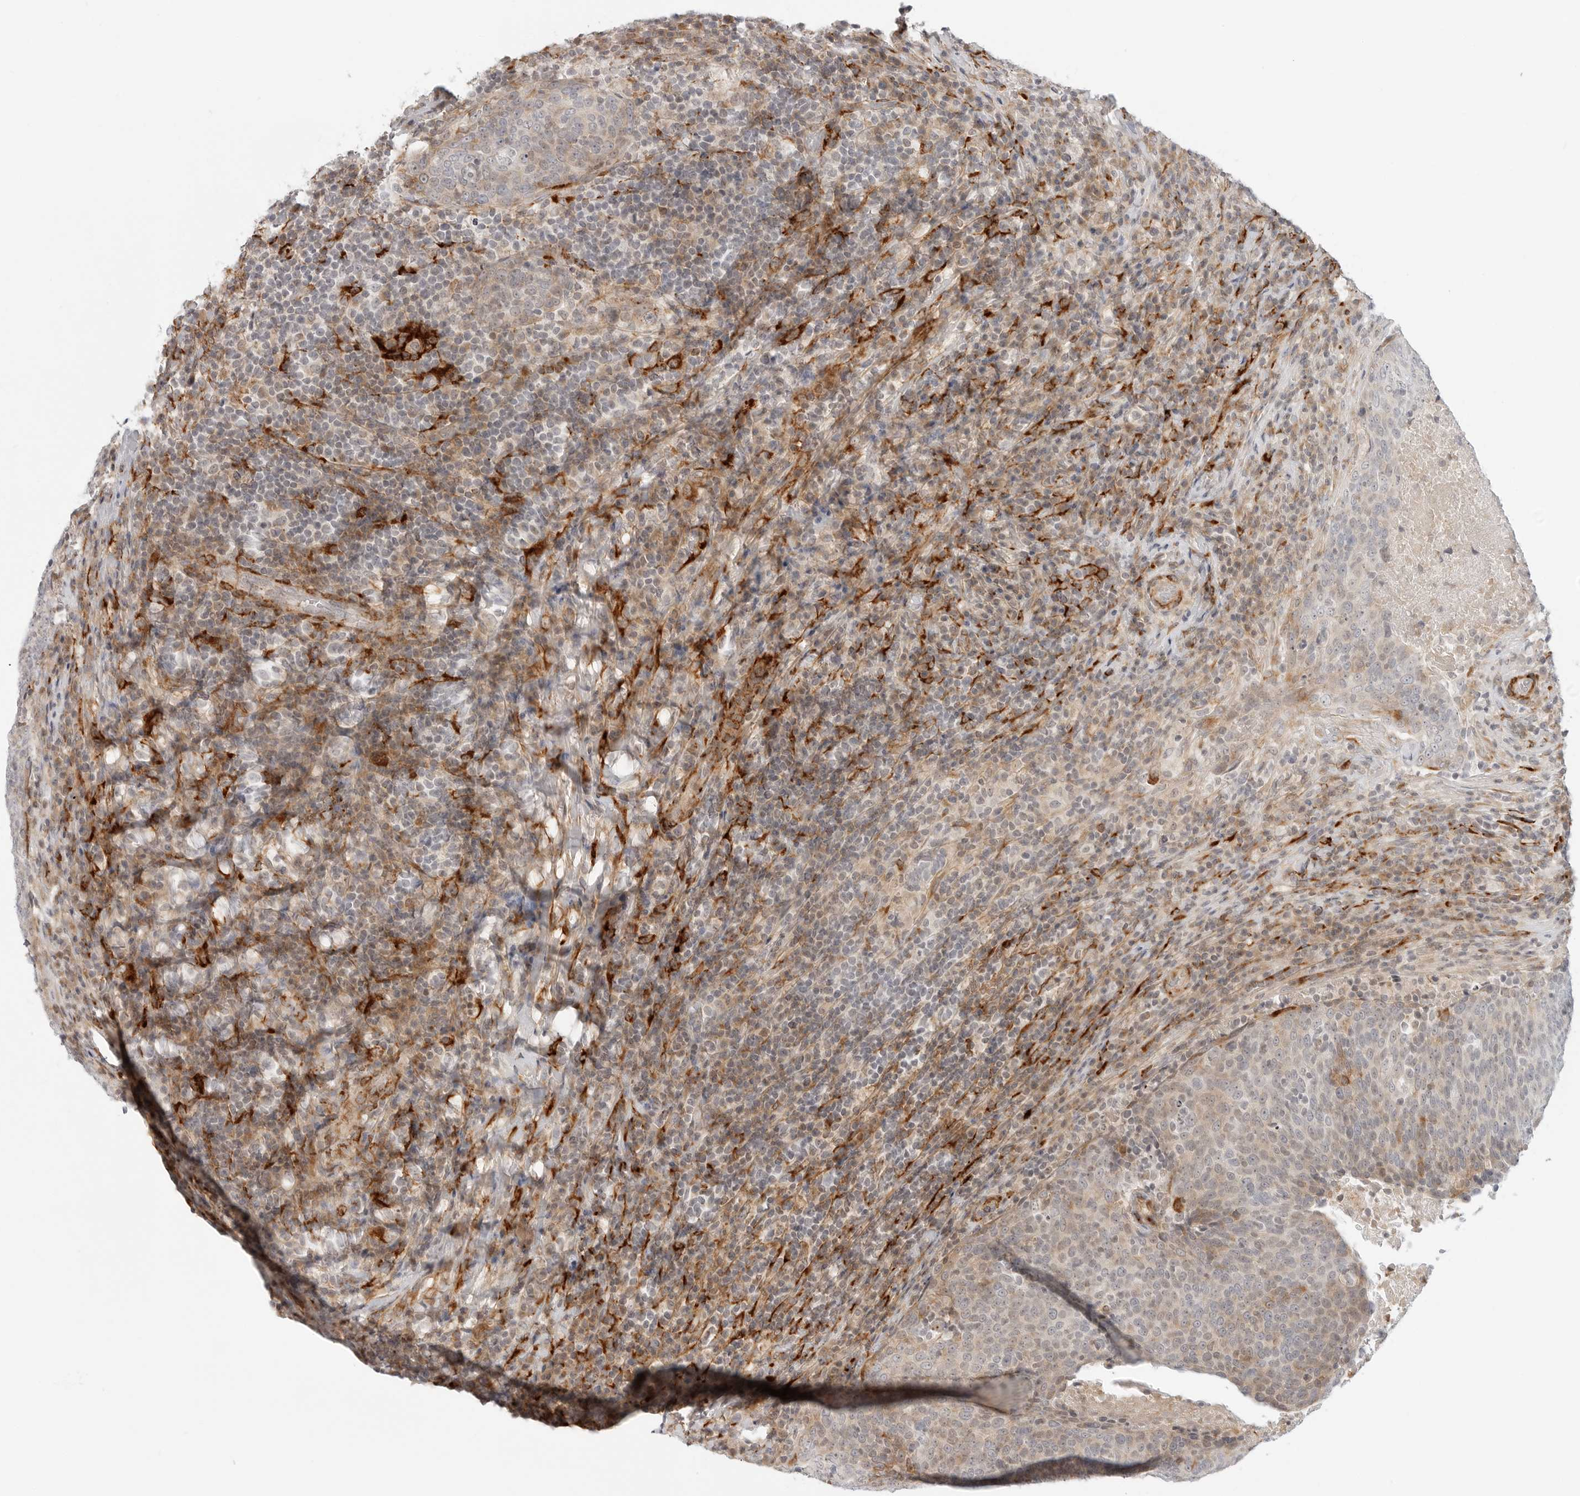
{"staining": {"intensity": "weak", "quantity": "25%-75%", "location": "cytoplasmic/membranous"}, "tissue": "head and neck cancer", "cell_type": "Tumor cells", "image_type": "cancer", "snomed": [{"axis": "morphology", "description": "Squamous cell carcinoma, NOS"}, {"axis": "morphology", "description": "Squamous cell carcinoma, metastatic, NOS"}, {"axis": "topography", "description": "Lymph node"}, {"axis": "topography", "description": "Head-Neck"}], "caption": "The immunohistochemical stain highlights weak cytoplasmic/membranous staining in tumor cells of metastatic squamous cell carcinoma (head and neck) tissue.", "gene": "C1QTNF1", "patient": {"sex": "male", "age": 62}}